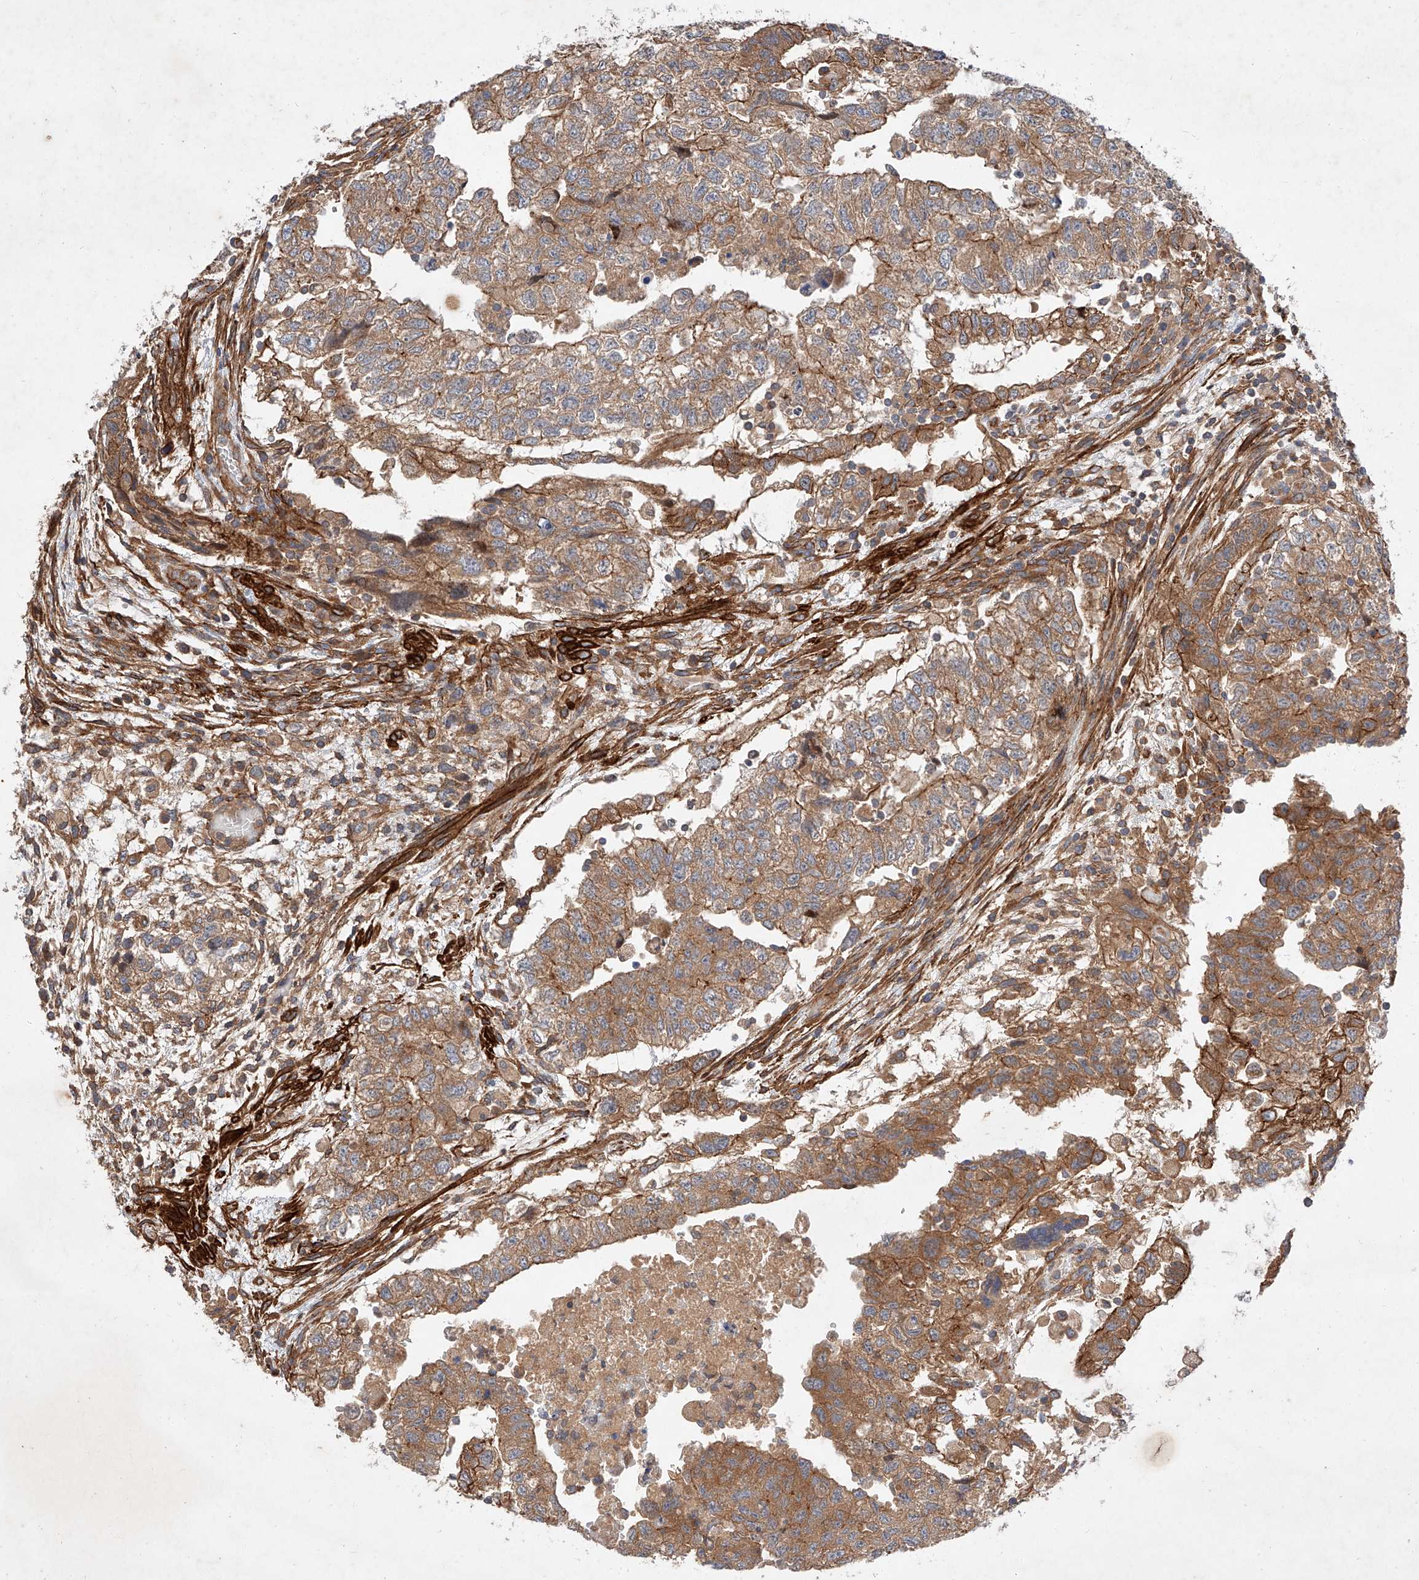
{"staining": {"intensity": "moderate", "quantity": ">75%", "location": "cytoplasmic/membranous"}, "tissue": "testis cancer", "cell_type": "Tumor cells", "image_type": "cancer", "snomed": [{"axis": "morphology", "description": "Carcinoma, Embryonal, NOS"}, {"axis": "topography", "description": "Testis"}], "caption": "High-magnification brightfield microscopy of testis embryonal carcinoma stained with DAB (brown) and counterstained with hematoxylin (blue). tumor cells exhibit moderate cytoplasmic/membranous positivity is appreciated in approximately>75% of cells. The protein of interest is shown in brown color, while the nuclei are stained blue.", "gene": "RAB23", "patient": {"sex": "male", "age": 36}}